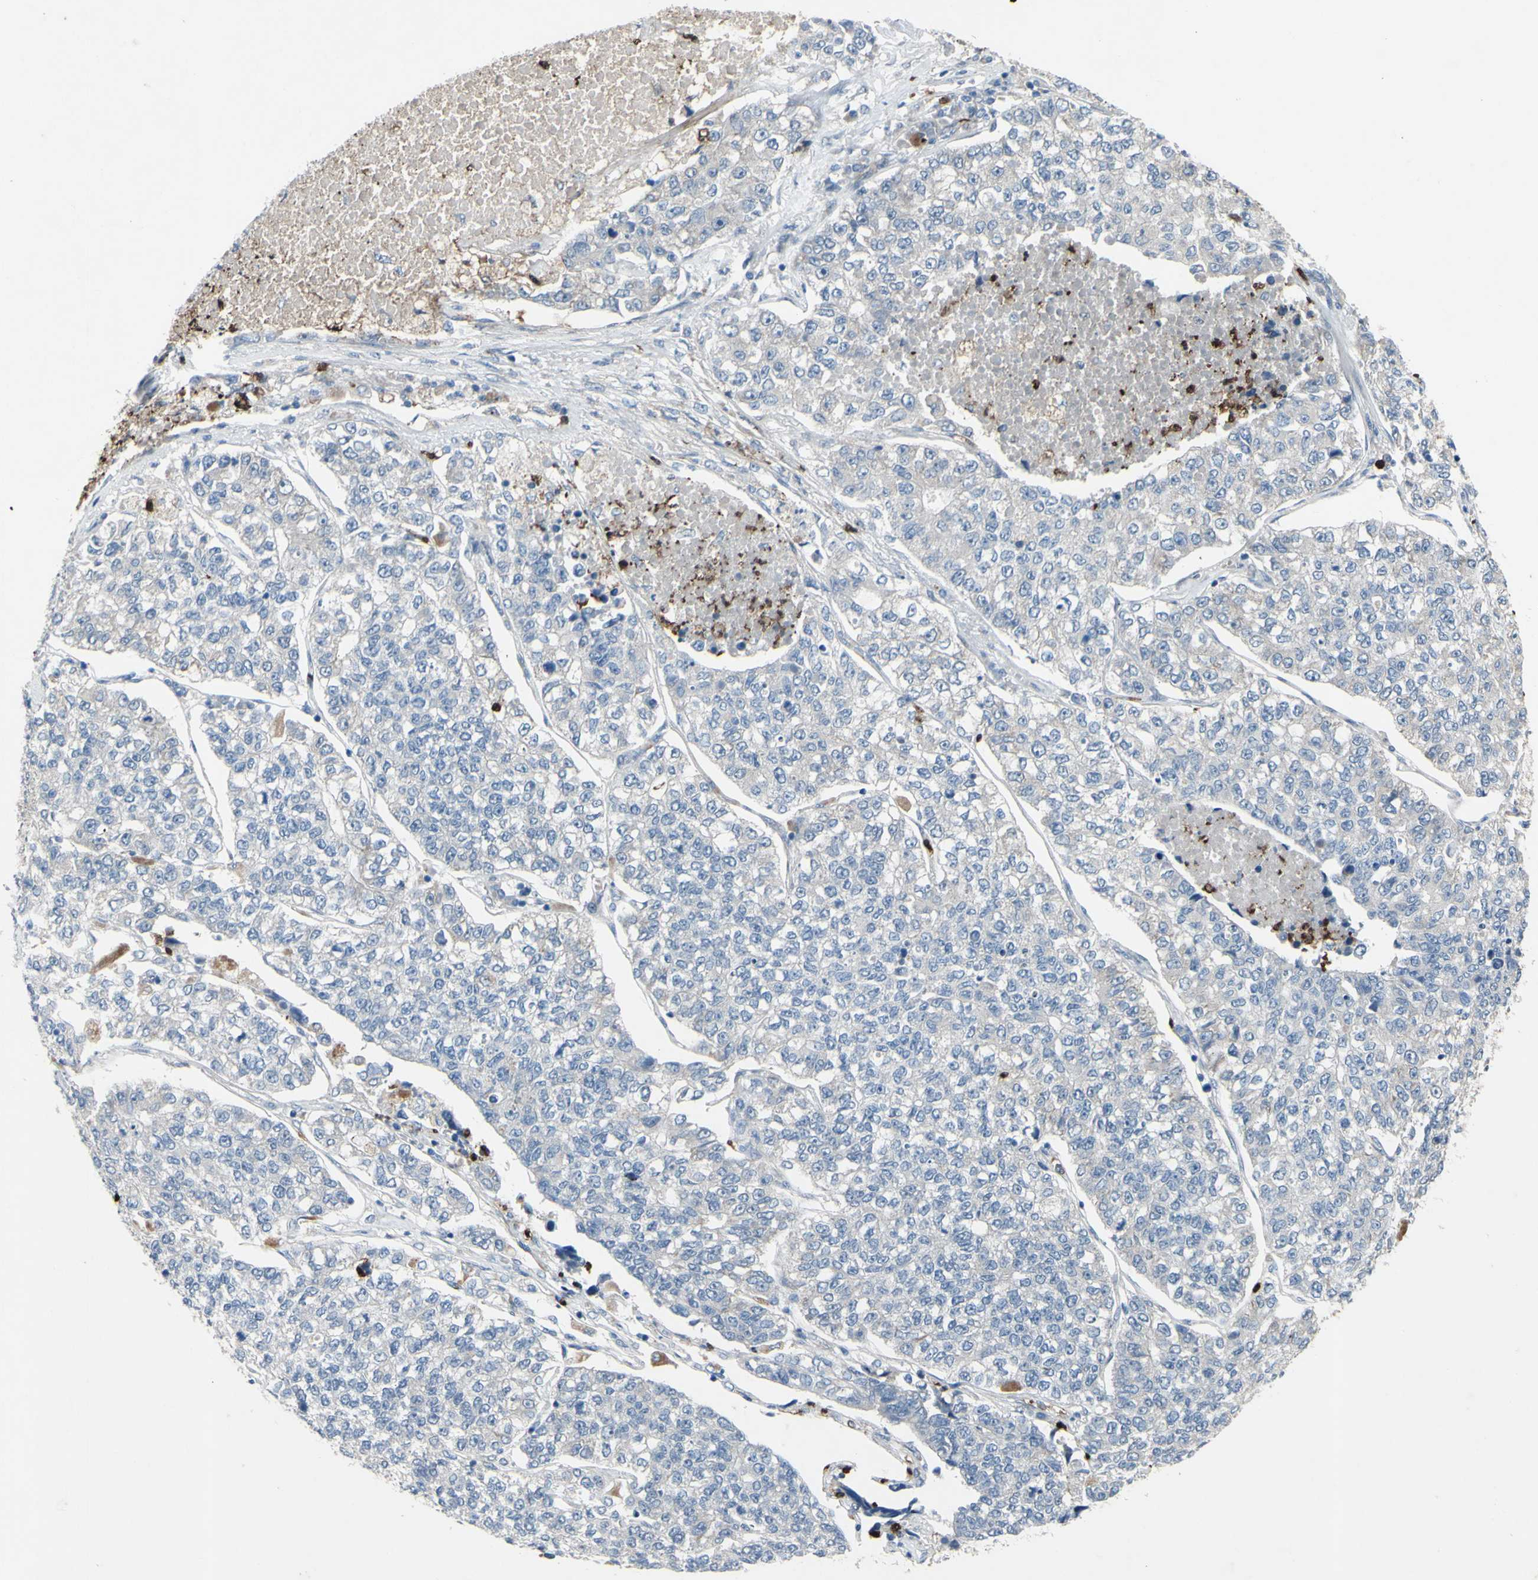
{"staining": {"intensity": "negative", "quantity": "none", "location": "none"}, "tissue": "lung cancer", "cell_type": "Tumor cells", "image_type": "cancer", "snomed": [{"axis": "morphology", "description": "Adenocarcinoma, NOS"}, {"axis": "topography", "description": "Lung"}], "caption": "Immunohistochemistry of human lung cancer exhibits no expression in tumor cells.", "gene": "GRAMD2B", "patient": {"sex": "male", "age": 49}}